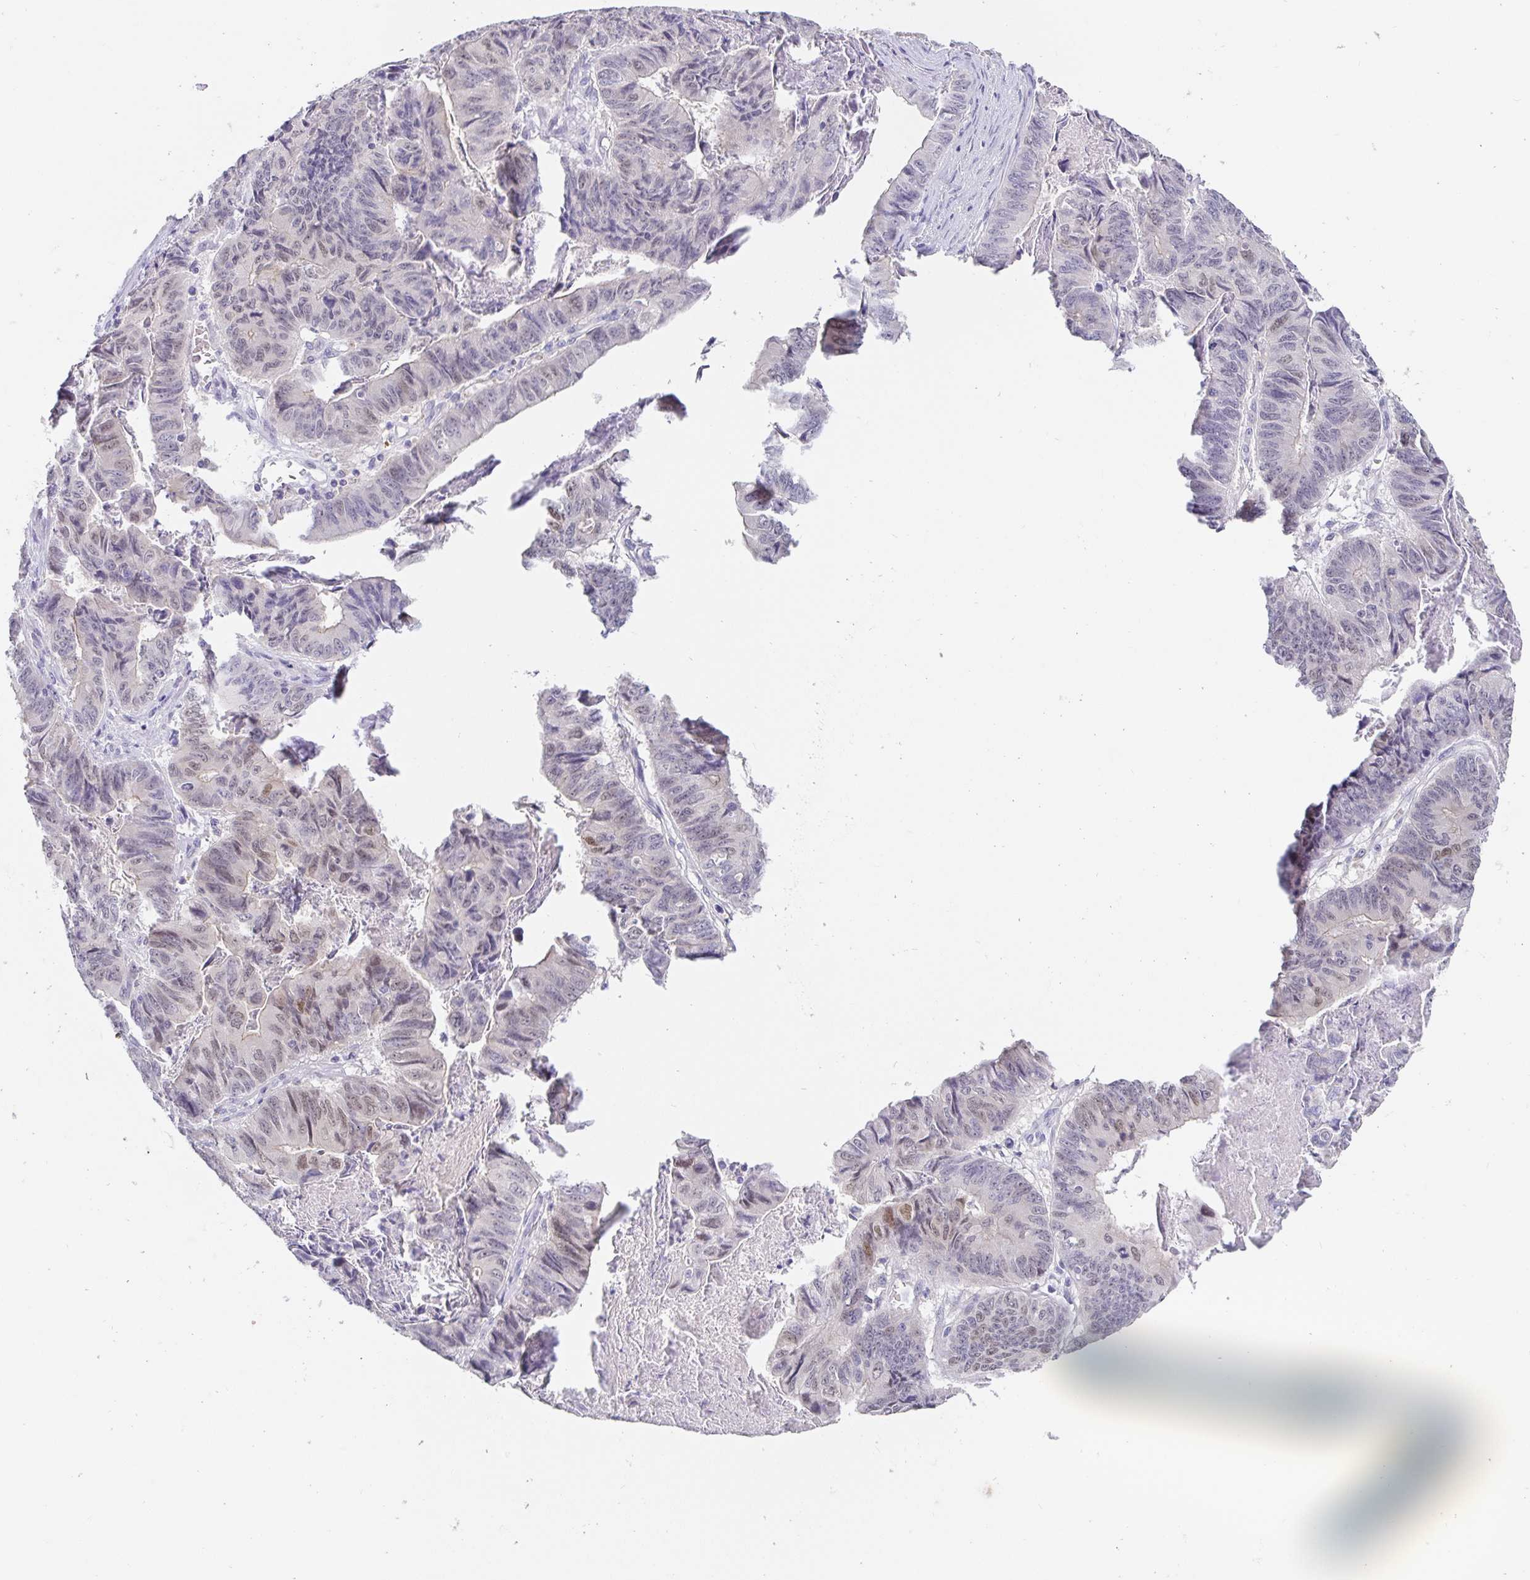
{"staining": {"intensity": "weak", "quantity": "<25%", "location": "nuclear"}, "tissue": "stomach cancer", "cell_type": "Tumor cells", "image_type": "cancer", "snomed": [{"axis": "morphology", "description": "Adenocarcinoma, NOS"}, {"axis": "topography", "description": "Stomach, lower"}], "caption": "Human stomach adenocarcinoma stained for a protein using immunohistochemistry shows no expression in tumor cells.", "gene": "PDX1", "patient": {"sex": "male", "age": 77}}